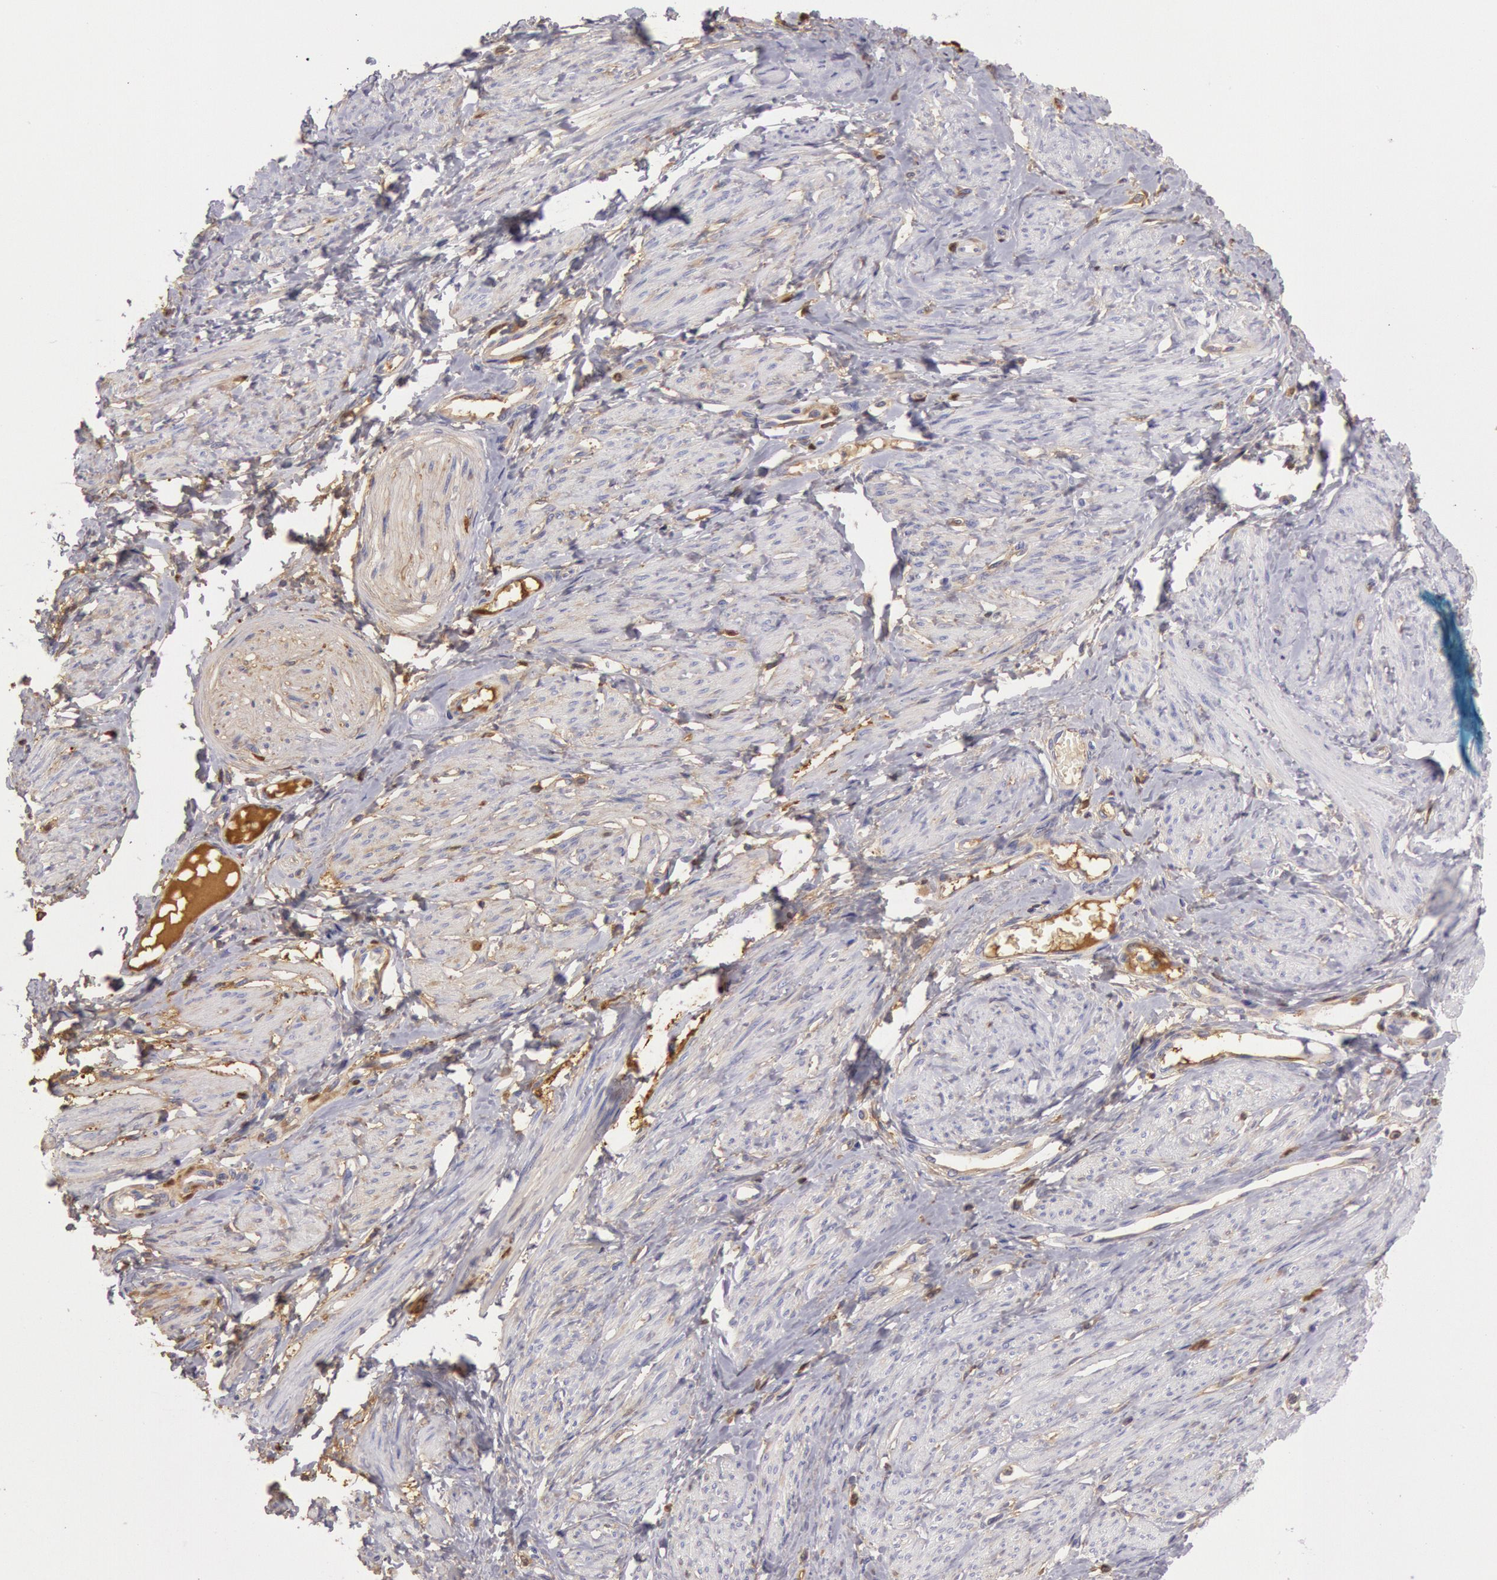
{"staining": {"intensity": "negative", "quantity": "none", "location": "none"}, "tissue": "smooth muscle", "cell_type": "Smooth muscle cells", "image_type": "normal", "snomed": [{"axis": "morphology", "description": "Normal tissue, NOS"}, {"axis": "topography", "description": "Smooth muscle"}, {"axis": "topography", "description": "Uterus"}], "caption": "This is an immunohistochemistry (IHC) image of benign human smooth muscle. There is no positivity in smooth muscle cells.", "gene": "IGHG1", "patient": {"sex": "female", "age": 39}}